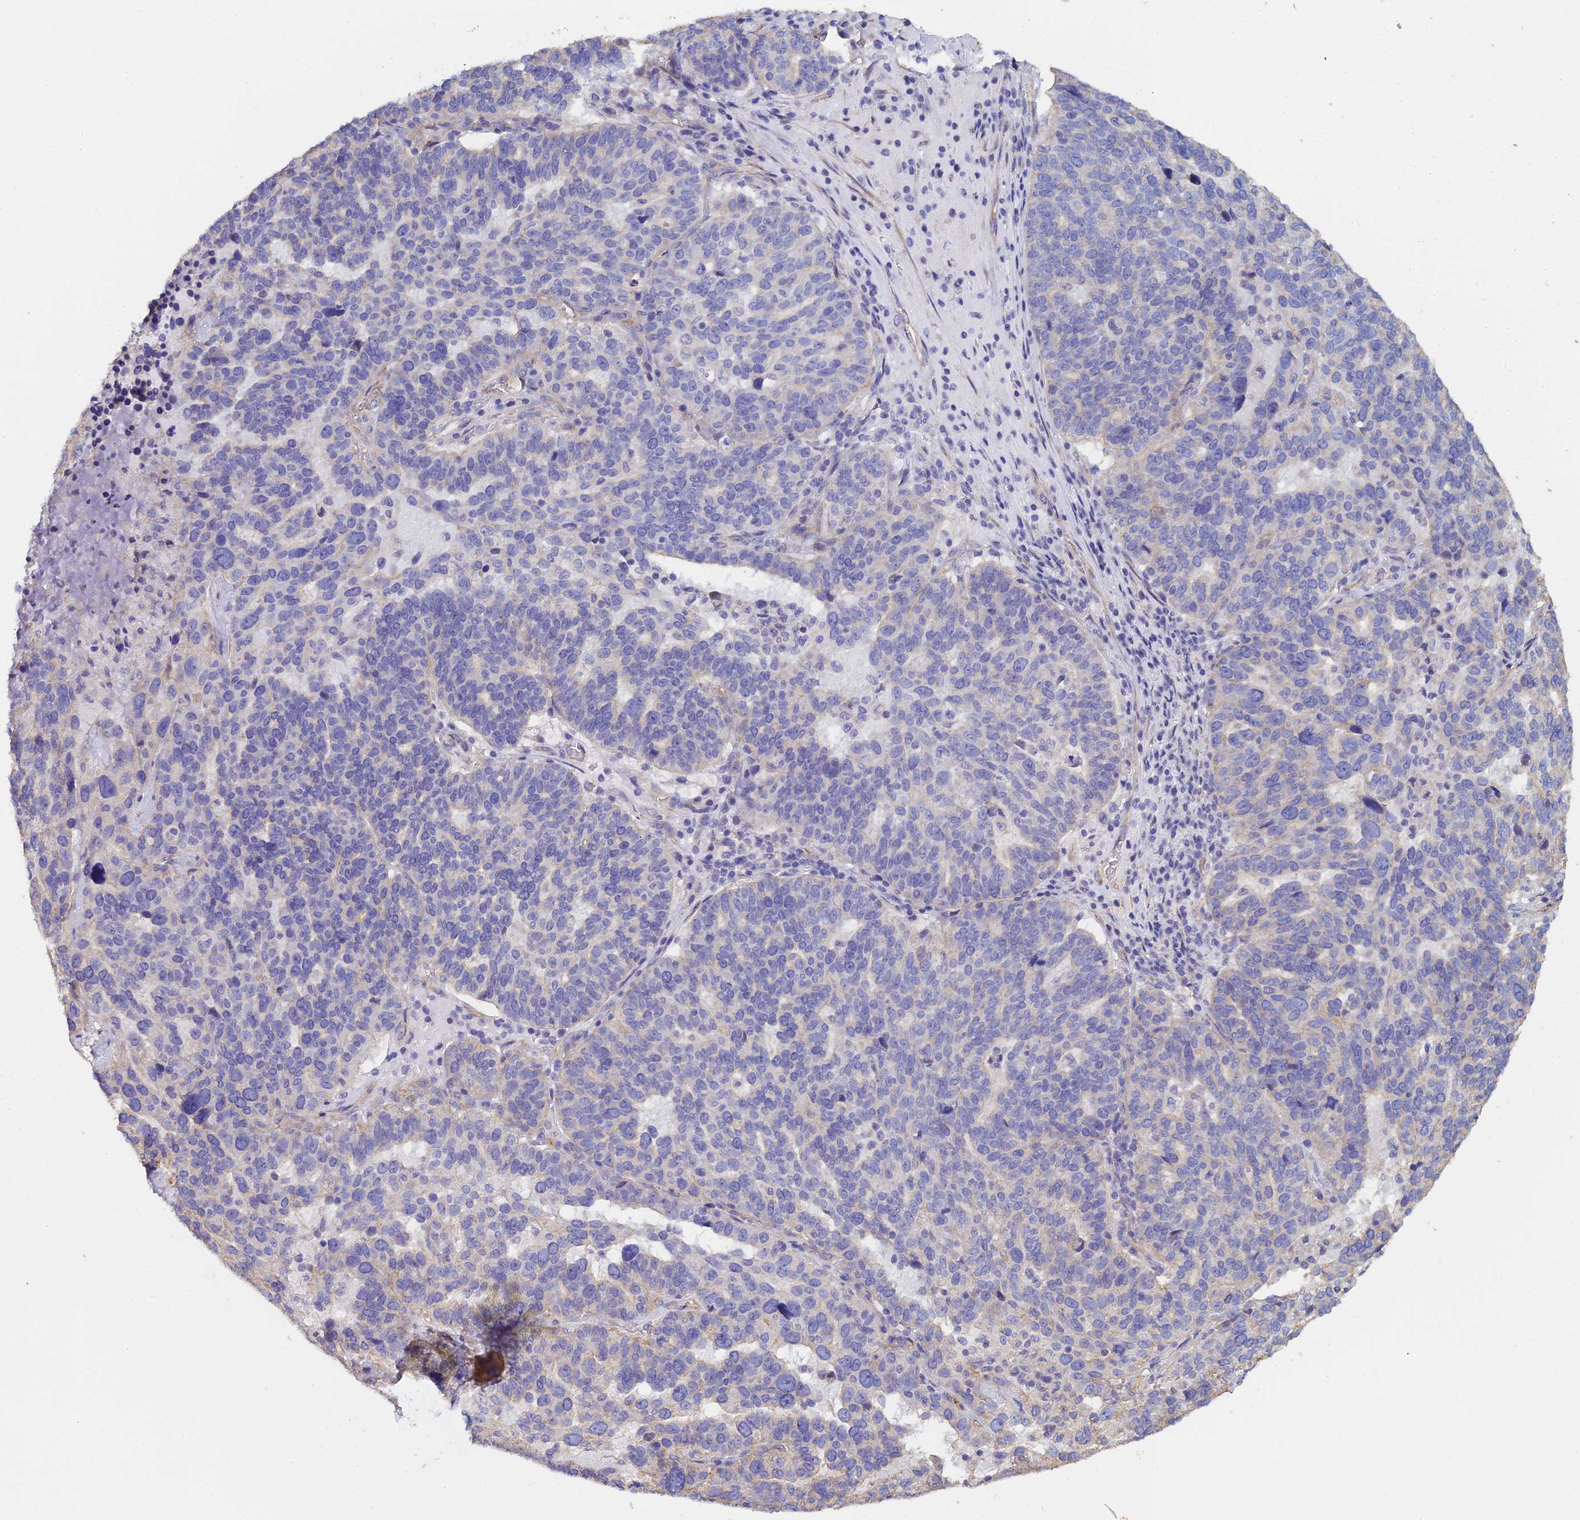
{"staining": {"intensity": "negative", "quantity": "none", "location": "none"}, "tissue": "ovarian cancer", "cell_type": "Tumor cells", "image_type": "cancer", "snomed": [{"axis": "morphology", "description": "Cystadenocarcinoma, serous, NOS"}, {"axis": "topography", "description": "Ovary"}], "caption": "This is a photomicrograph of immunohistochemistry staining of ovarian serous cystadenocarcinoma, which shows no expression in tumor cells. Nuclei are stained in blue.", "gene": "PCDHA5", "patient": {"sex": "female", "age": 59}}